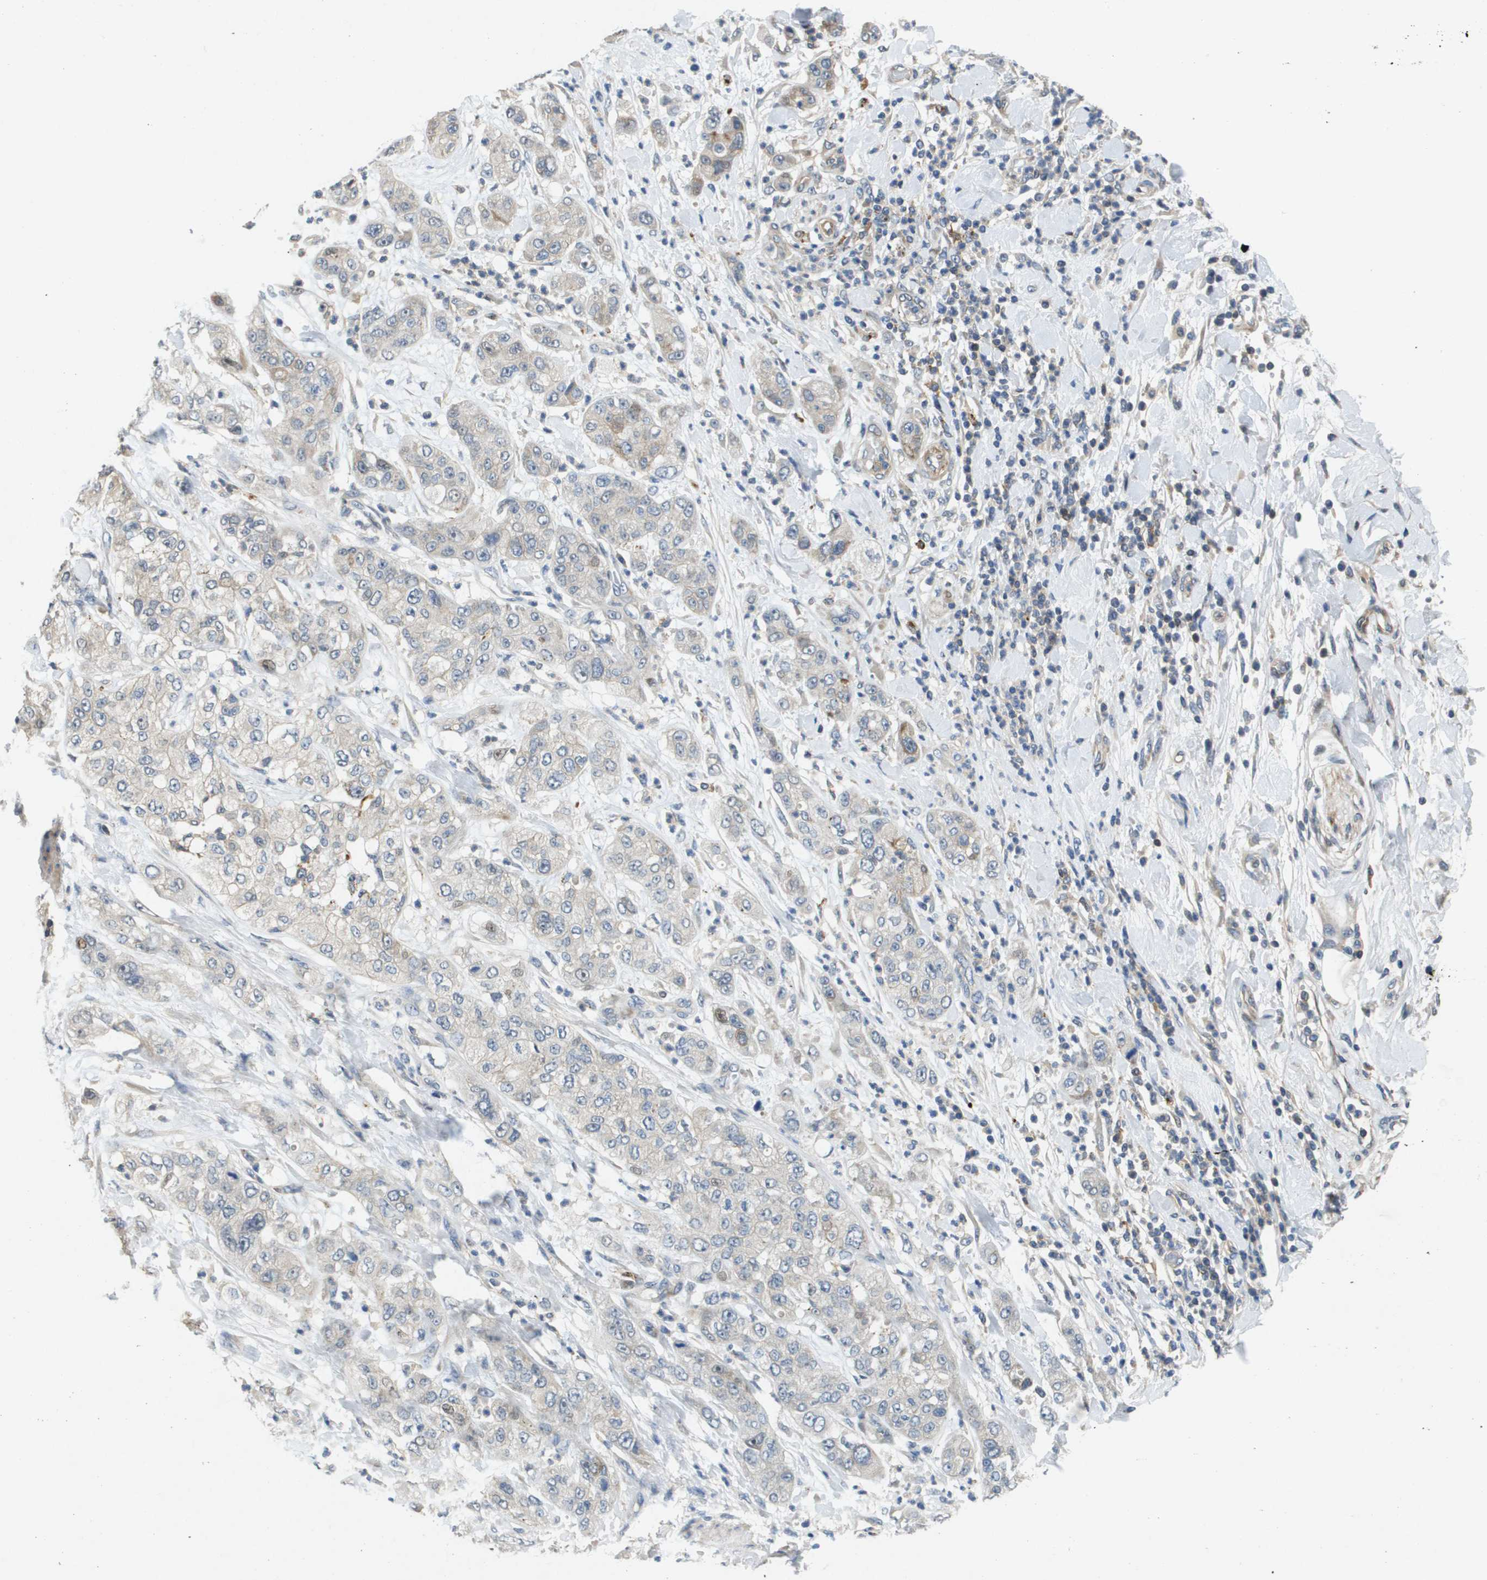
{"staining": {"intensity": "weak", "quantity": "<25%", "location": "cytoplasmic/membranous,nuclear"}, "tissue": "pancreatic cancer", "cell_type": "Tumor cells", "image_type": "cancer", "snomed": [{"axis": "morphology", "description": "Adenocarcinoma, NOS"}, {"axis": "topography", "description": "Pancreas"}], "caption": "Adenocarcinoma (pancreatic) stained for a protein using immunohistochemistry (IHC) shows no staining tumor cells.", "gene": "SCN4B", "patient": {"sex": "female", "age": 78}}